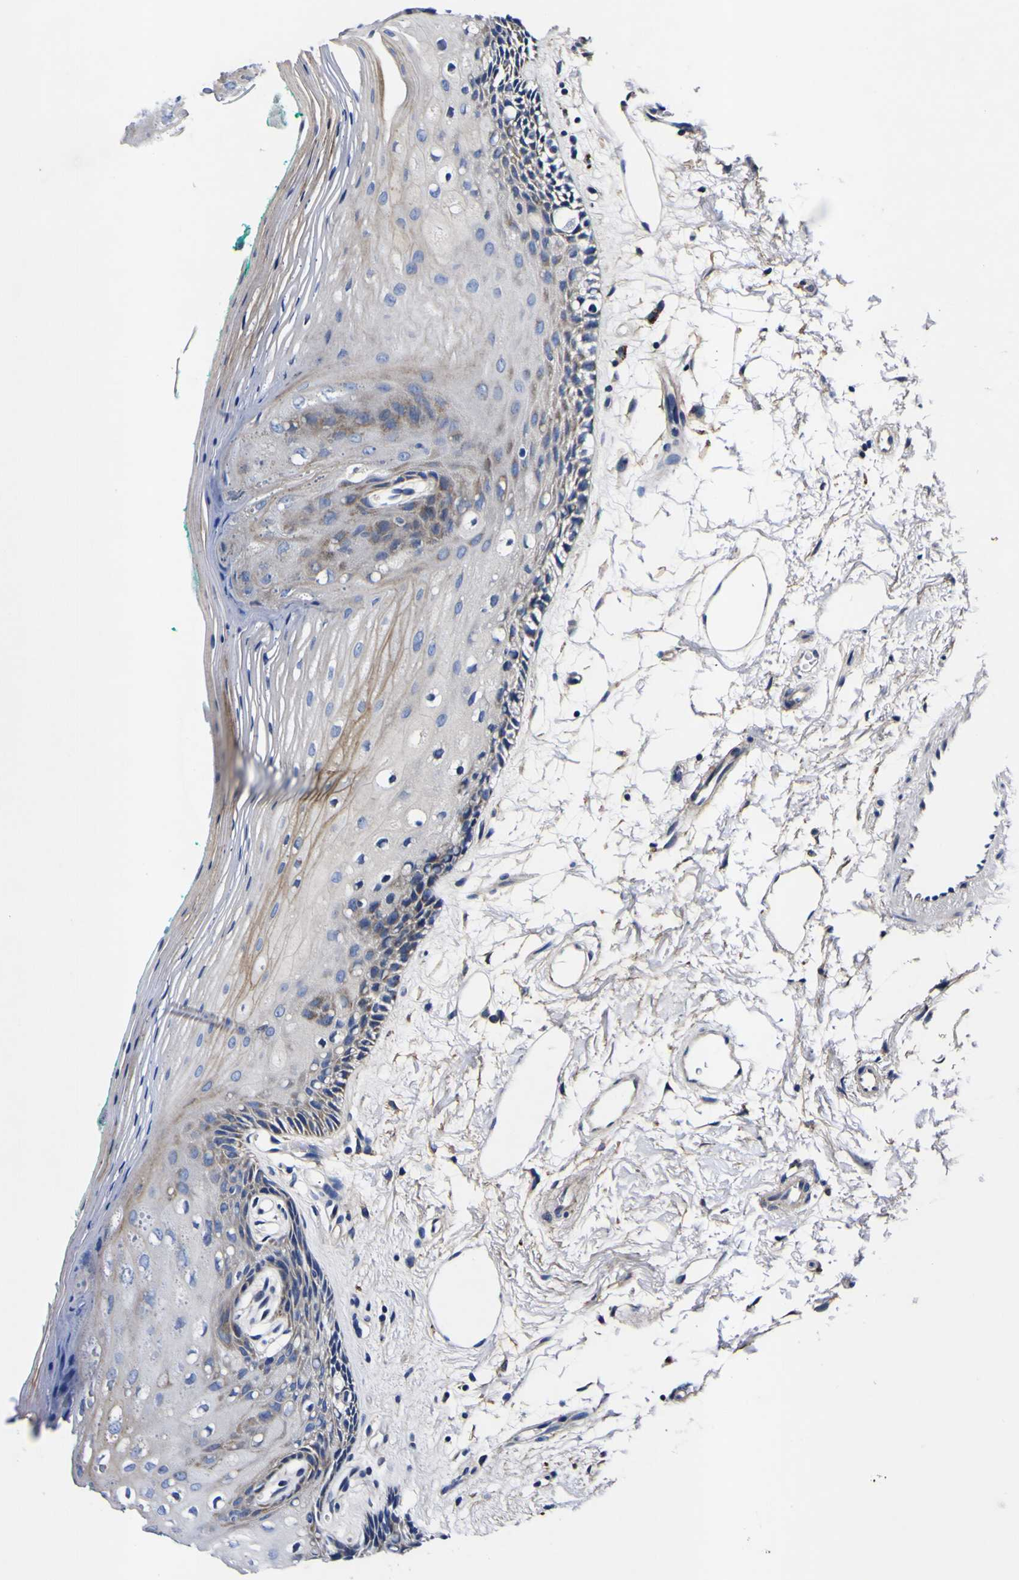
{"staining": {"intensity": "weak", "quantity": "<25%", "location": "cytoplasmic/membranous"}, "tissue": "oral mucosa", "cell_type": "Squamous epithelial cells", "image_type": "normal", "snomed": [{"axis": "morphology", "description": "Normal tissue, NOS"}, {"axis": "topography", "description": "Skeletal muscle"}, {"axis": "topography", "description": "Oral tissue"}, {"axis": "topography", "description": "Peripheral nerve tissue"}], "caption": "The micrograph demonstrates no significant positivity in squamous epithelial cells of oral mucosa.", "gene": "VASN", "patient": {"sex": "female", "age": 84}}